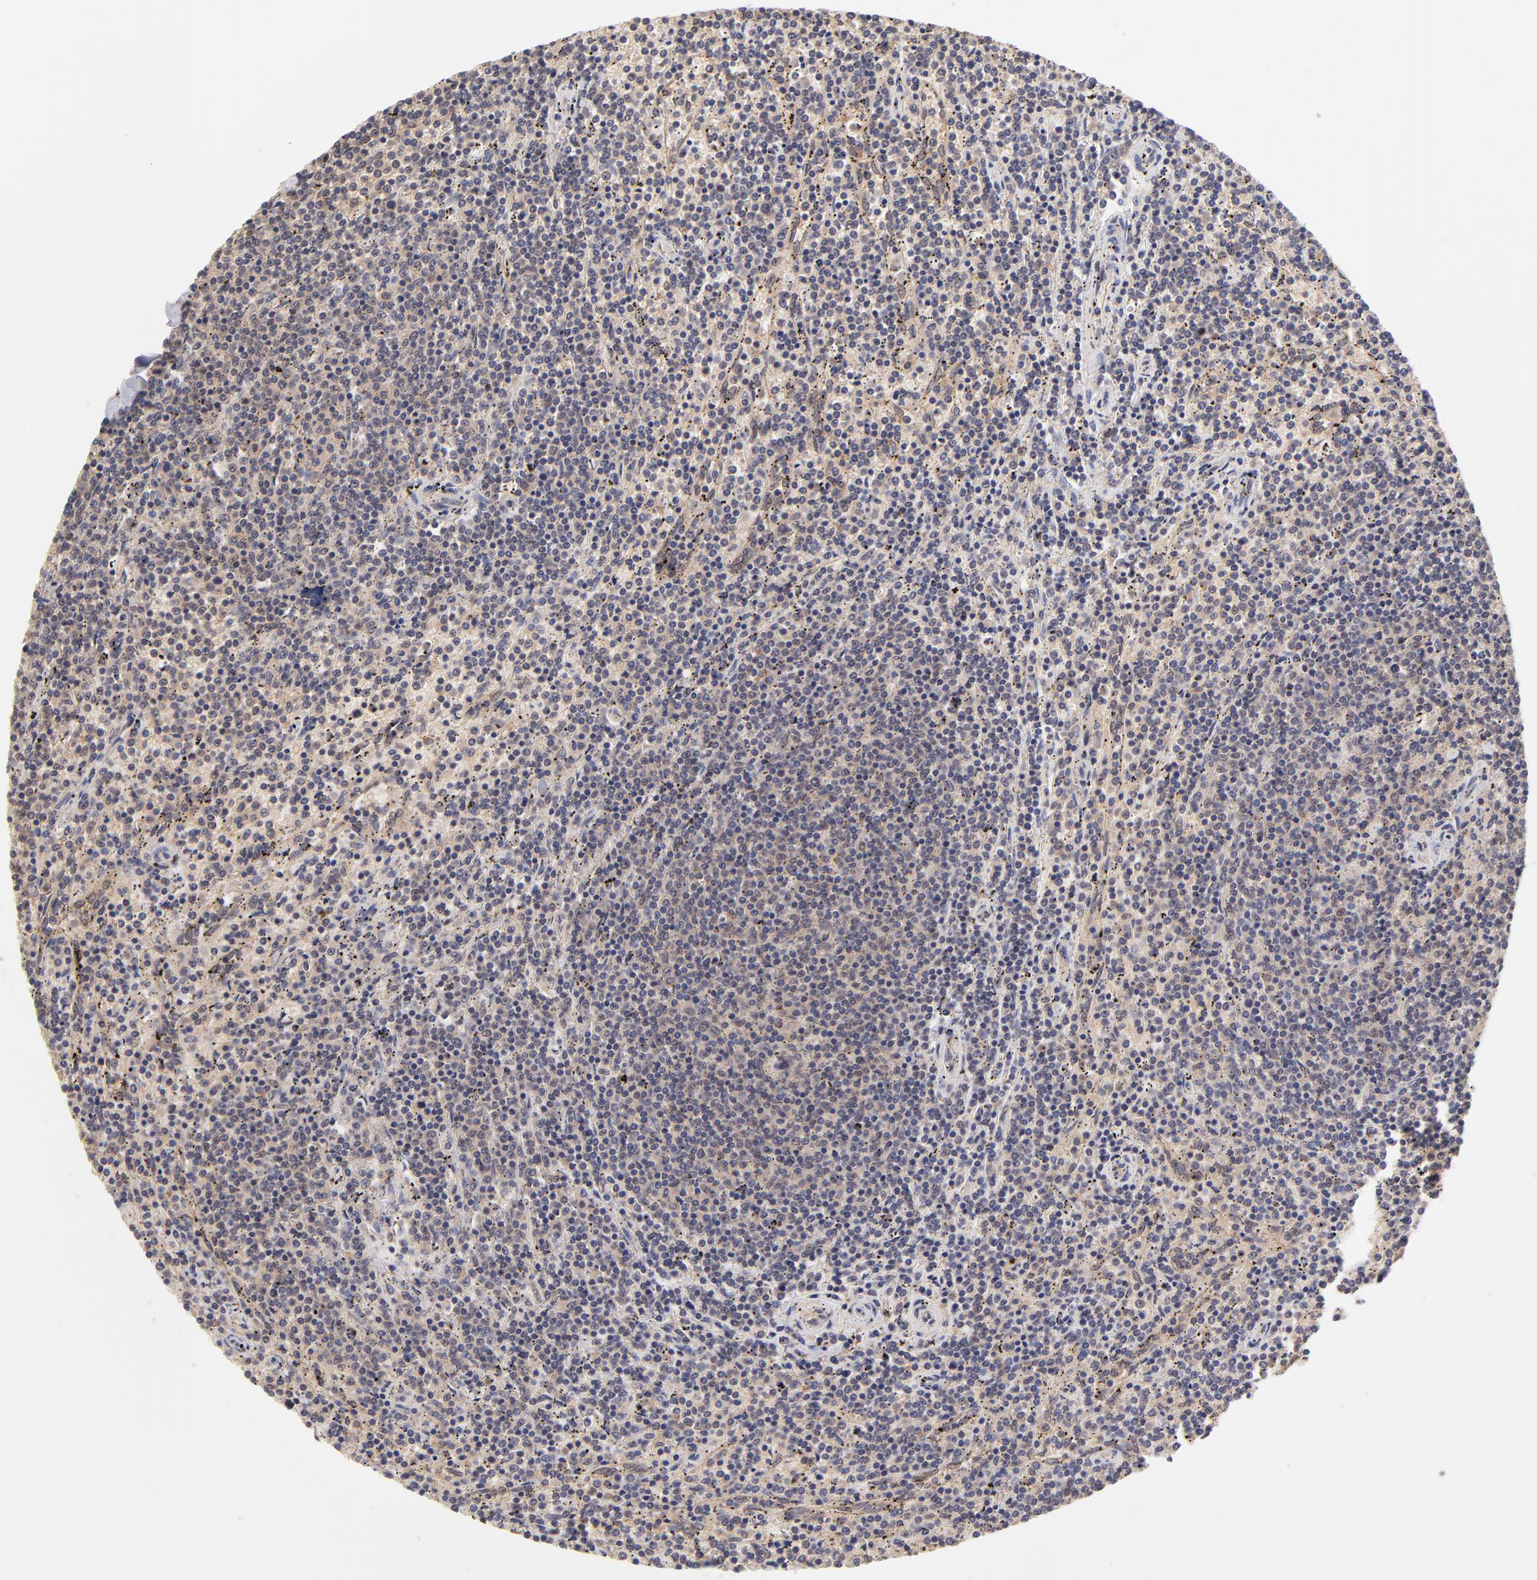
{"staining": {"intensity": "weak", "quantity": "25%-75%", "location": "cytoplasmic/membranous"}, "tissue": "lymphoma", "cell_type": "Tumor cells", "image_type": "cancer", "snomed": [{"axis": "morphology", "description": "Malignant lymphoma, non-Hodgkin's type, Low grade"}, {"axis": "topography", "description": "Spleen"}], "caption": "Protein analysis of lymphoma tissue shows weak cytoplasmic/membranous staining in approximately 25%-75% of tumor cells. The staining is performed using DAB brown chromogen to label protein expression. The nuclei are counter-stained blue using hematoxylin.", "gene": "UBE2H", "patient": {"sex": "female", "age": 50}}